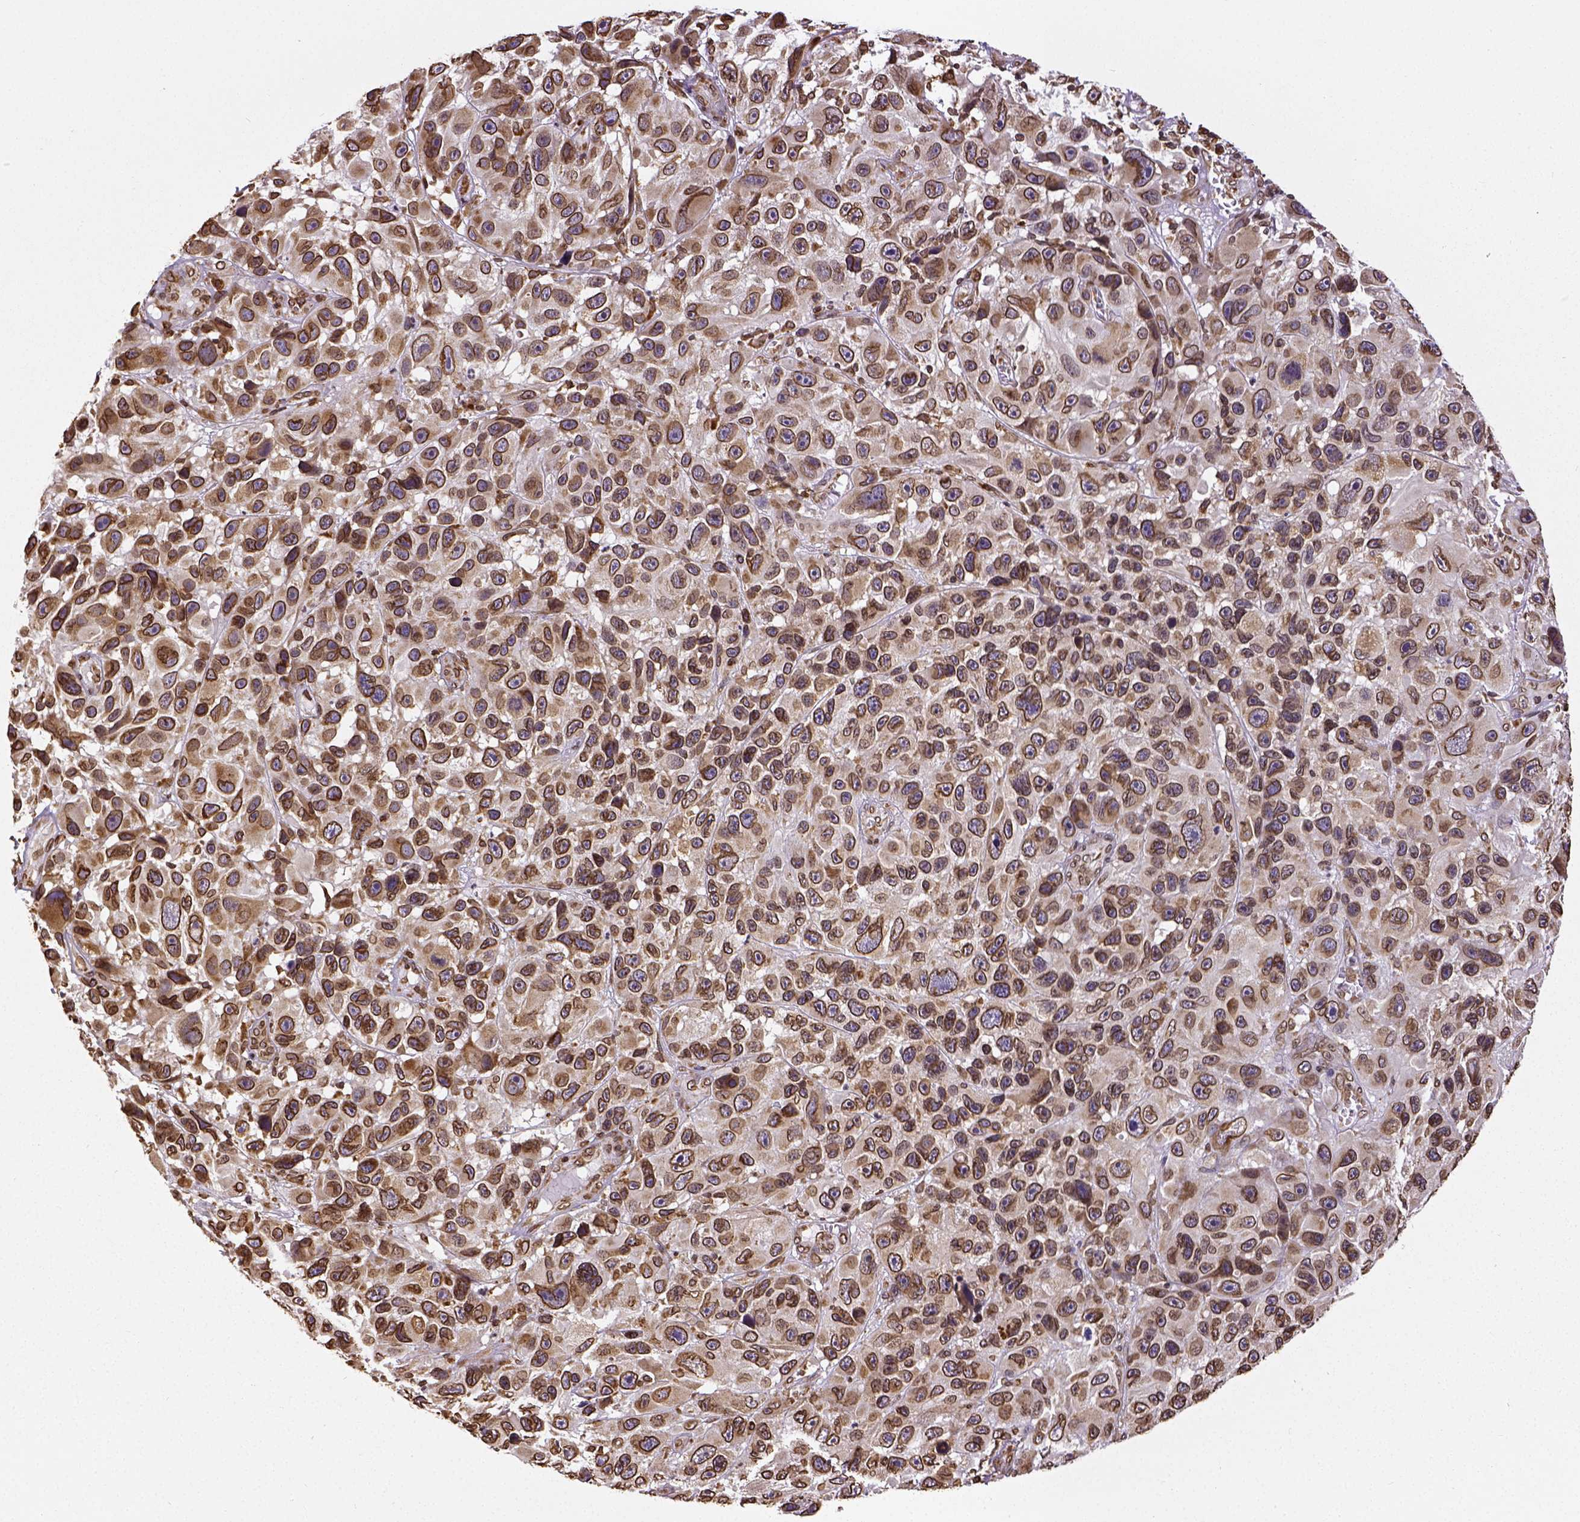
{"staining": {"intensity": "strong", "quantity": ">75%", "location": "cytoplasmic/membranous,nuclear"}, "tissue": "melanoma", "cell_type": "Tumor cells", "image_type": "cancer", "snomed": [{"axis": "morphology", "description": "Malignant melanoma, NOS"}, {"axis": "topography", "description": "Skin"}], "caption": "About >75% of tumor cells in human melanoma display strong cytoplasmic/membranous and nuclear protein positivity as visualized by brown immunohistochemical staining.", "gene": "MTDH", "patient": {"sex": "male", "age": 53}}